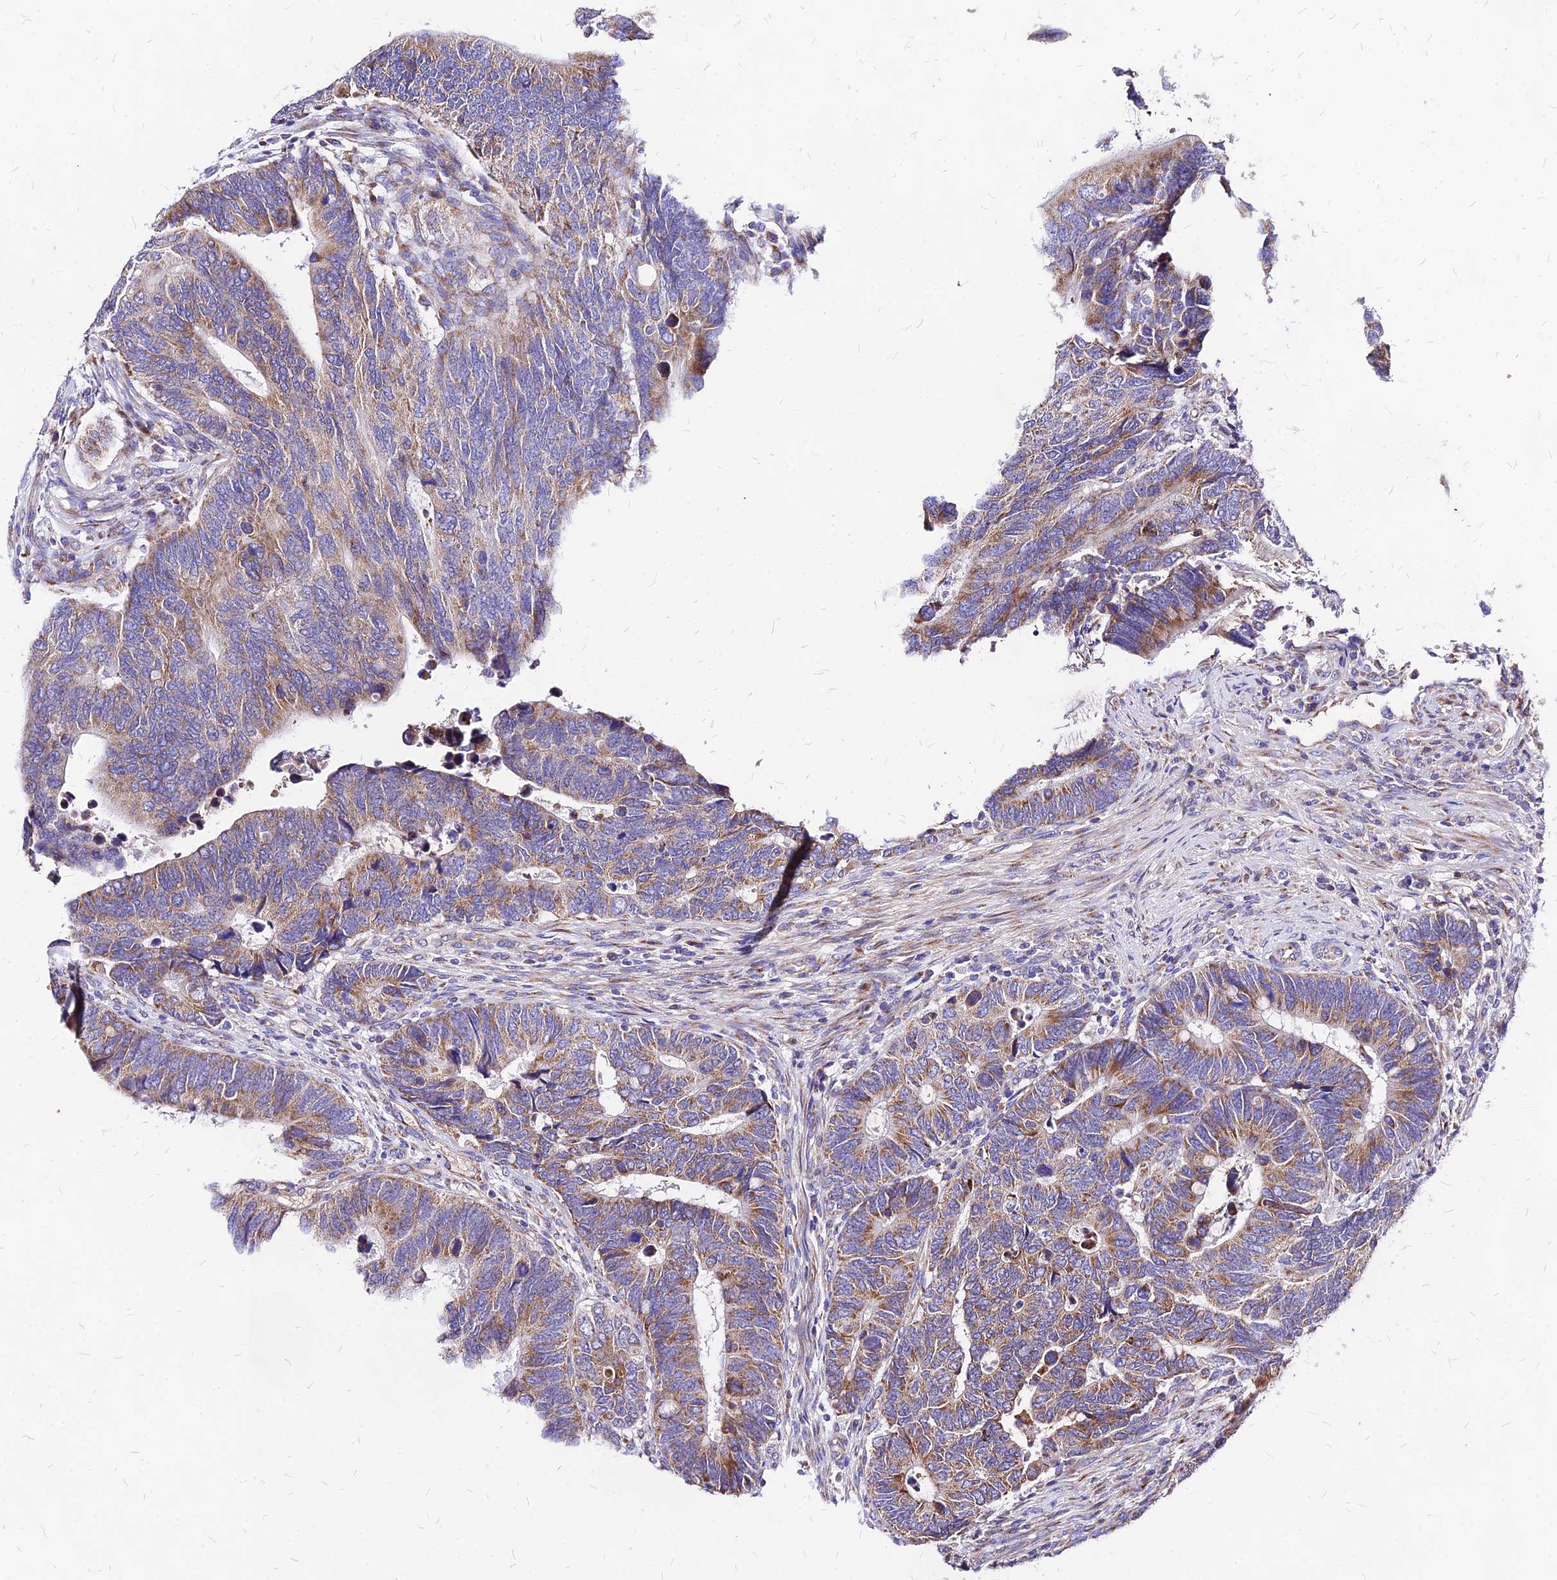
{"staining": {"intensity": "moderate", "quantity": ">75%", "location": "cytoplasmic/membranous"}, "tissue": "colorectal cancer", "cell_type": "Tumor cells", "image_type": "cancer", "snomed": [{"axis": "morphology", "description": "Adenocarcinoma, NOS"}, {"axis": "topography", "description": "Colon"}], "caption": "This image demonstrates immunohistochemistry (IHC) staining of human adenocarcinoma (colorectal), with medium moderate cytoplasmic/membranous expression in approximately >75% of tumor cells.", "gene": "MRPL3", "patient": {"sex": "male", "age": 87}}